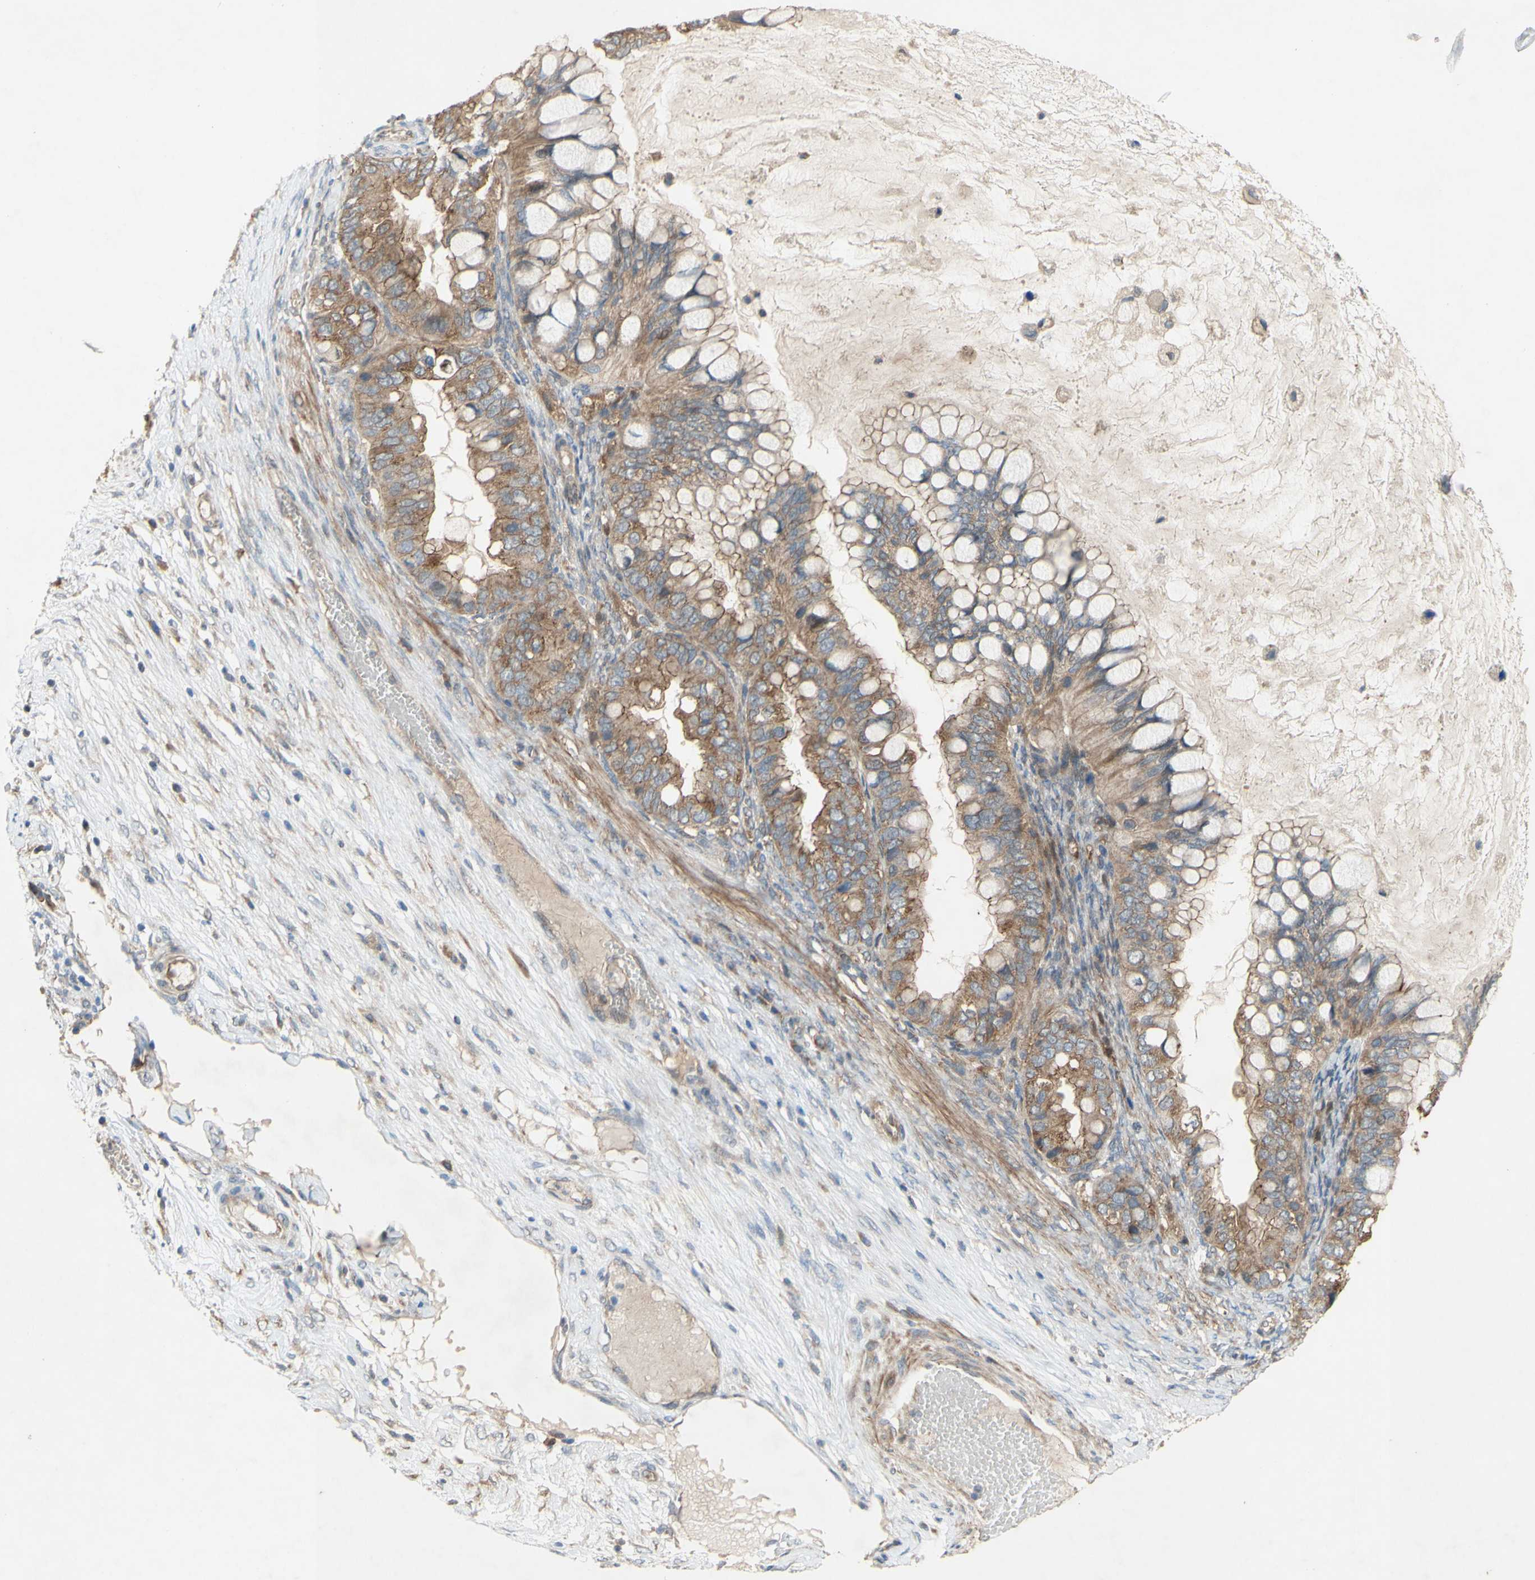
{"staining": {"intensity": "moderate", "quantity": ">75%", "location": "cytoplasmic/membranous"}, "tissue": "ovarian cancer", "cell_type": "Tumor cells", "image_type": "cancer", "snomed": [{"axis": "morphology", "description": "Cystadenocarcinoma, mucinous, NOS"}, {"axis": "topography", "description": "Ovary"}], "caption": "Protein expression analysis of human mucinous cystadenocarcinoma (ovarian) reveals moderate cytoplasmic/membranous expression in approximately >75% of tumor cells.", "gene": "PDGFB", "patient": {"sex": "female", "age": 80}}